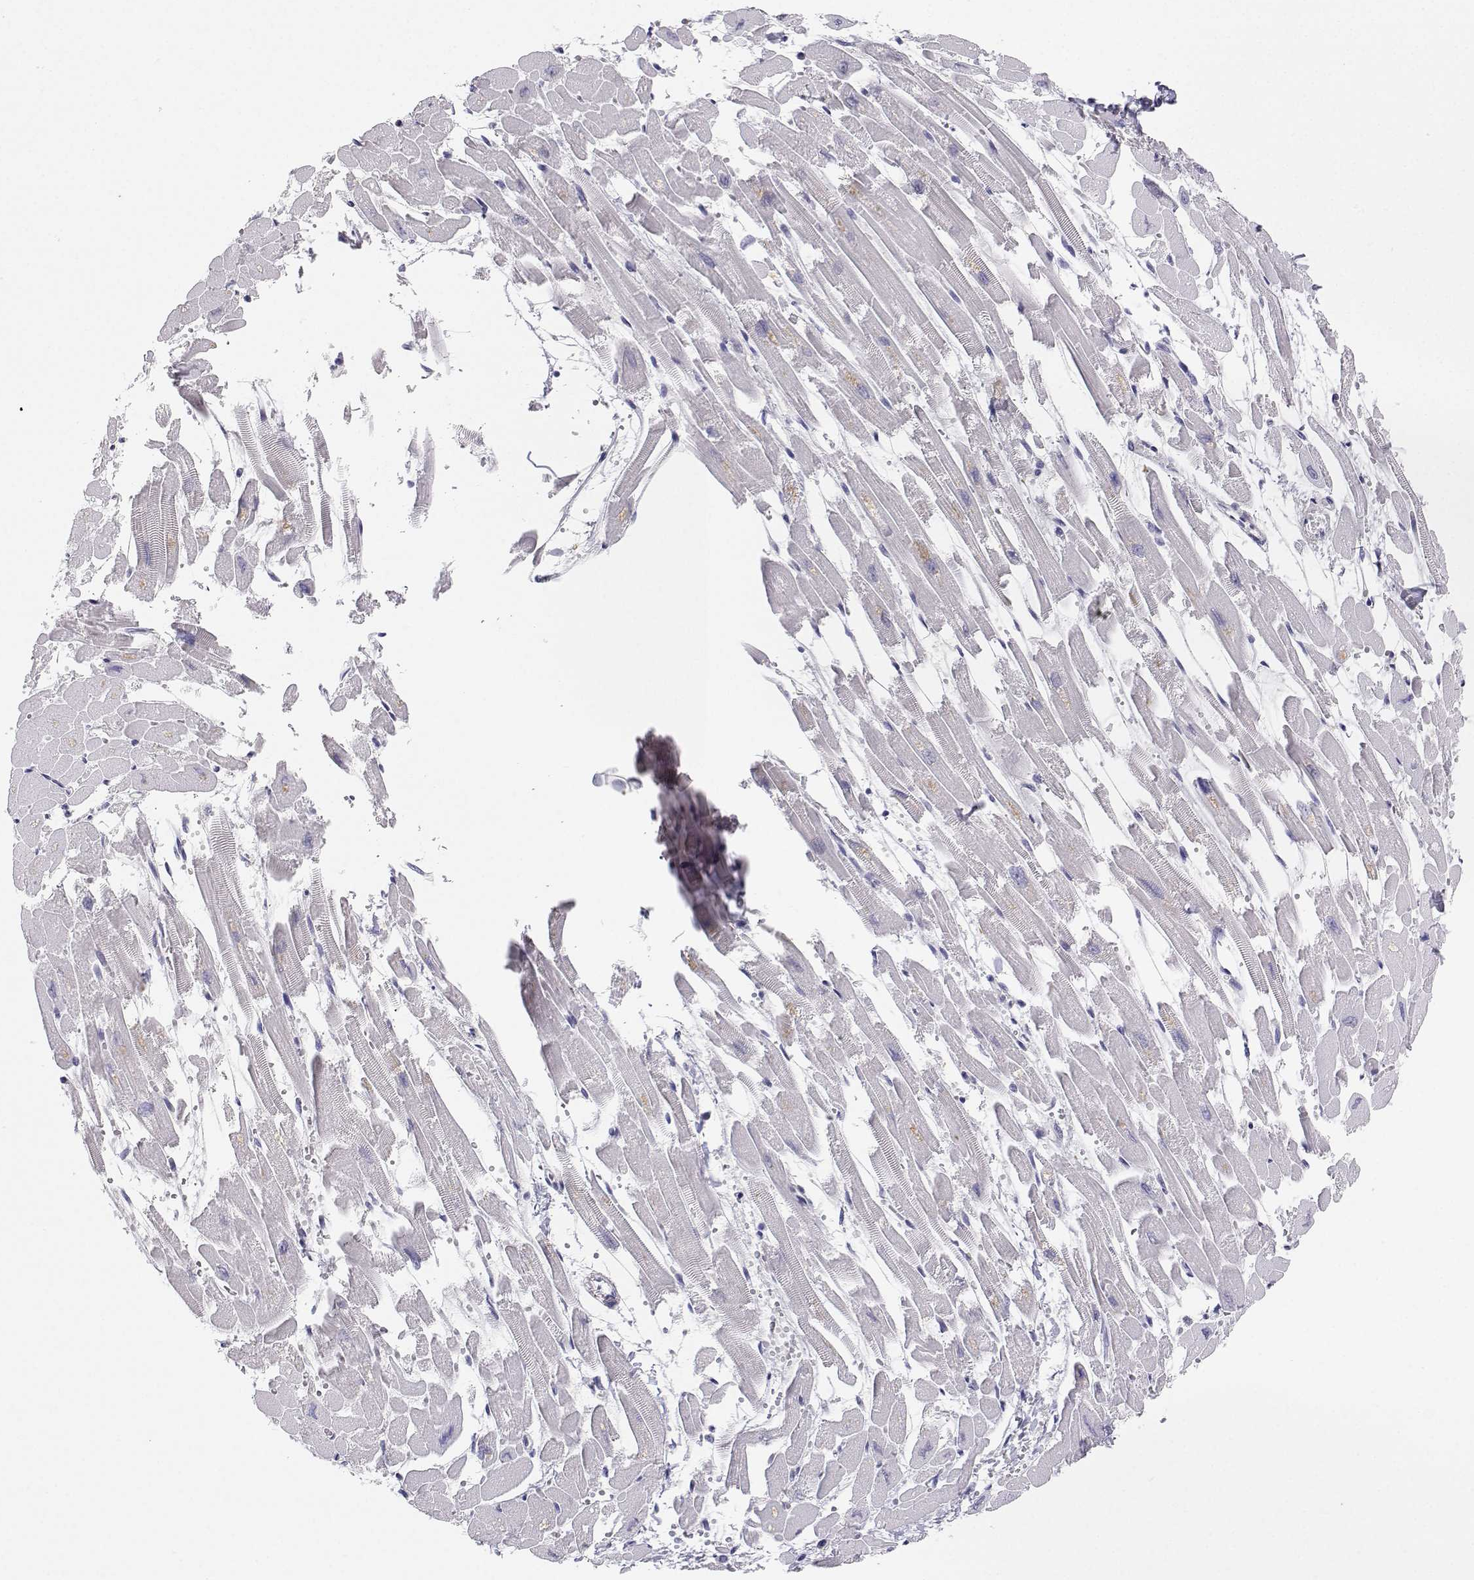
{"staining": {"intensity": "negative", "quantity": "none", "location": "none"}, "tissue": "heart muscle", "cell_type": "Cardiomyocytes", "image_type": "normal", "snomed": [{"axis": "morphology", "description": "Normal tissue, NOS"}, {"axis": "topography", "description": "Heart"}], "caption": "Histopathology image shows no protein staining in cardiomyocytes of benign heart muscle. (Immunohistochemistry (ihc), brightfield microscopy, high magnification).", "gene": "BHMT", "patient": {"sex": "female", "age": 52}}